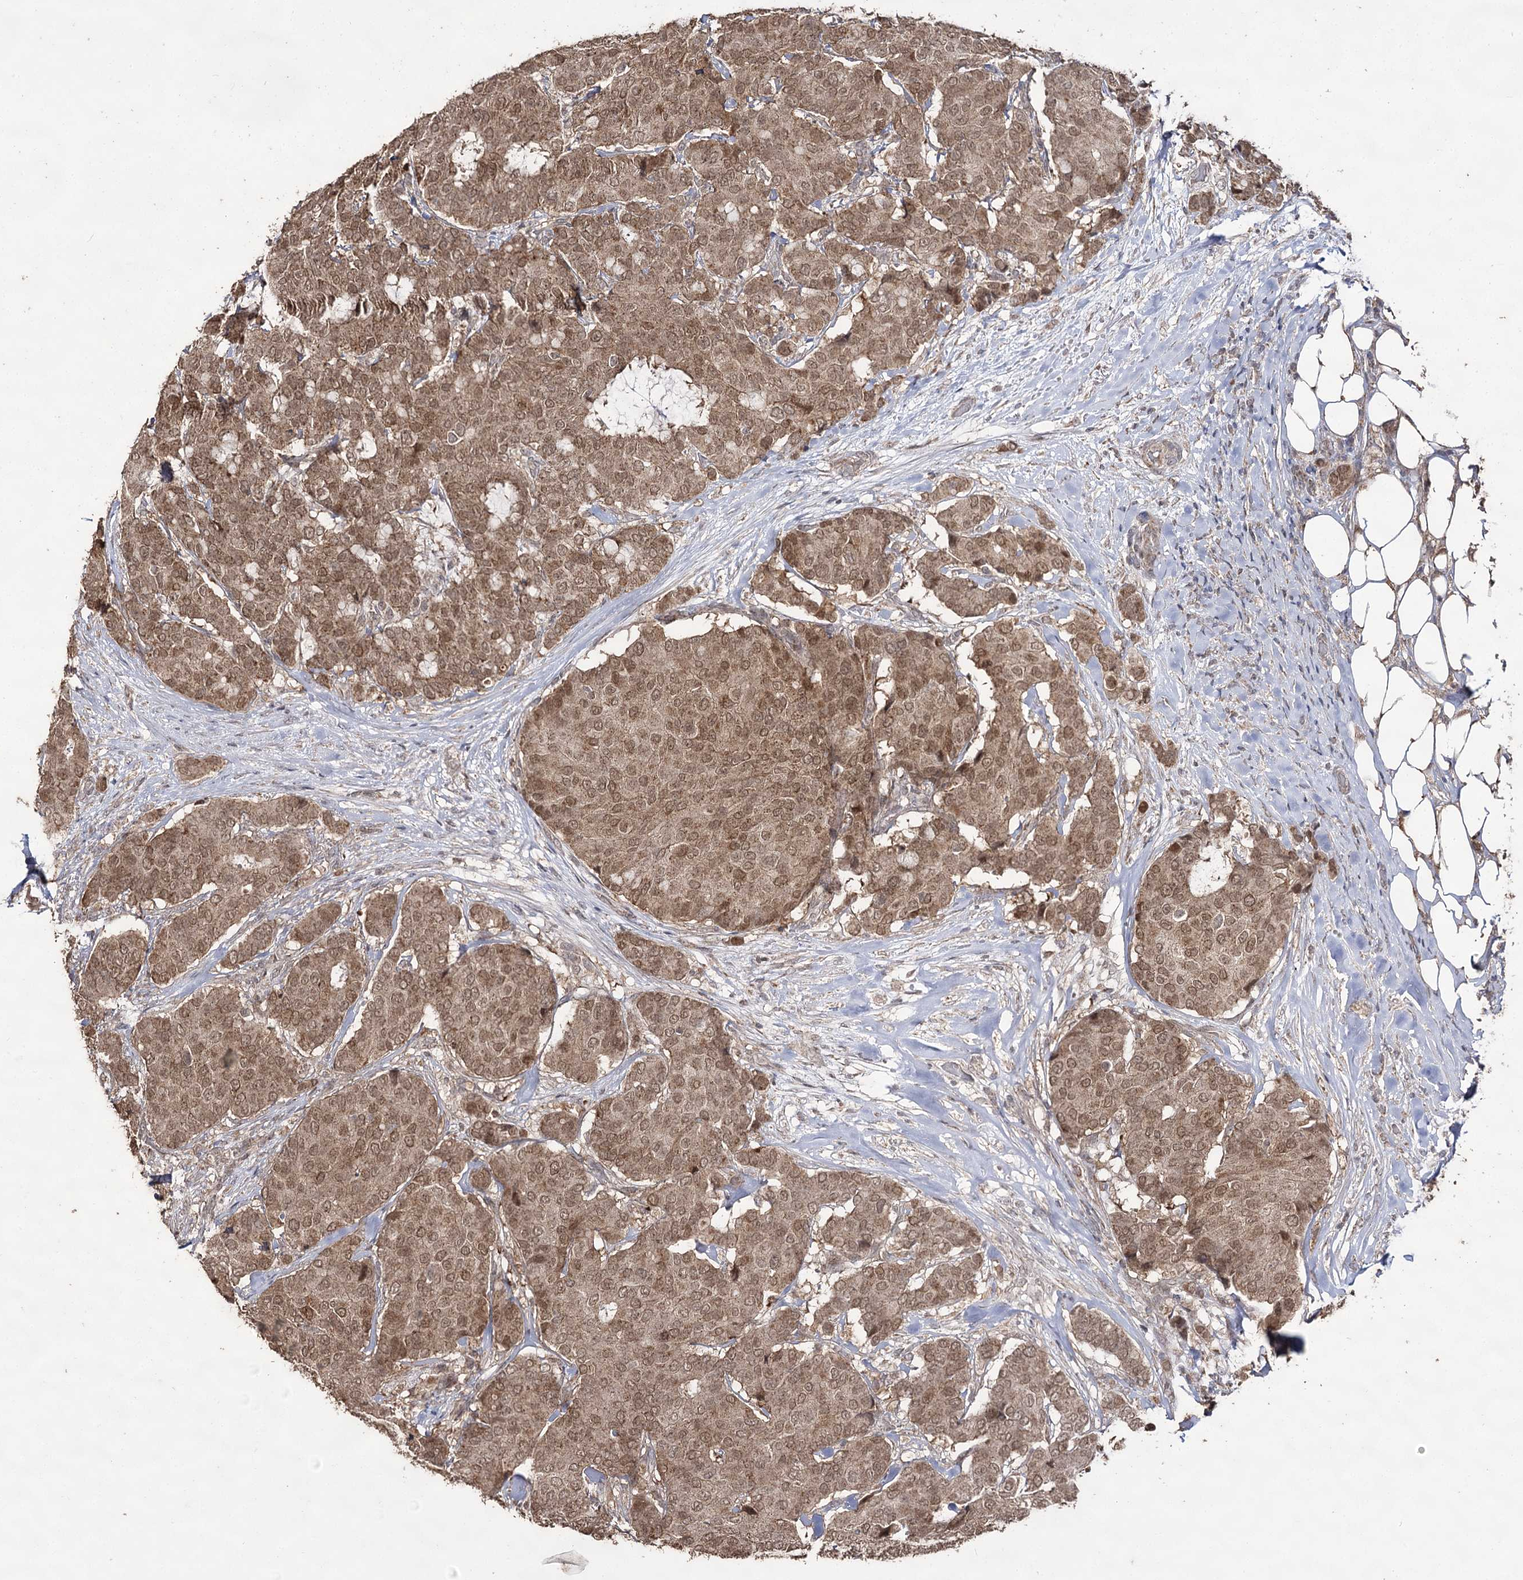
{"staining": {"intensity": "moderate", "quantity": ">75%", "location": "cytoplasmic/membranous,nuclear"}, "tissue": "breast cancer", "cell_type": "Tumor cells", "image_type": "cancer", "snomed": [{"axis": "morphology", "description": "Duct carcinoma"}, {"axis": "topography", "description": "Breast"}], "caption": "Immunohistochemical staining of human breast cancer (intraductal carcinoma) exhibits medium levels of moderate cytoplasmic/membranous and nuclear protein expression in approximately >75% of tumor cells. (Stains: DAB in brown, nuclei in blue, Microscopy: brightfield microscopy at high magnification).", "gene": "ACTR6", "patient": {"sex": "female", "age": 75}}